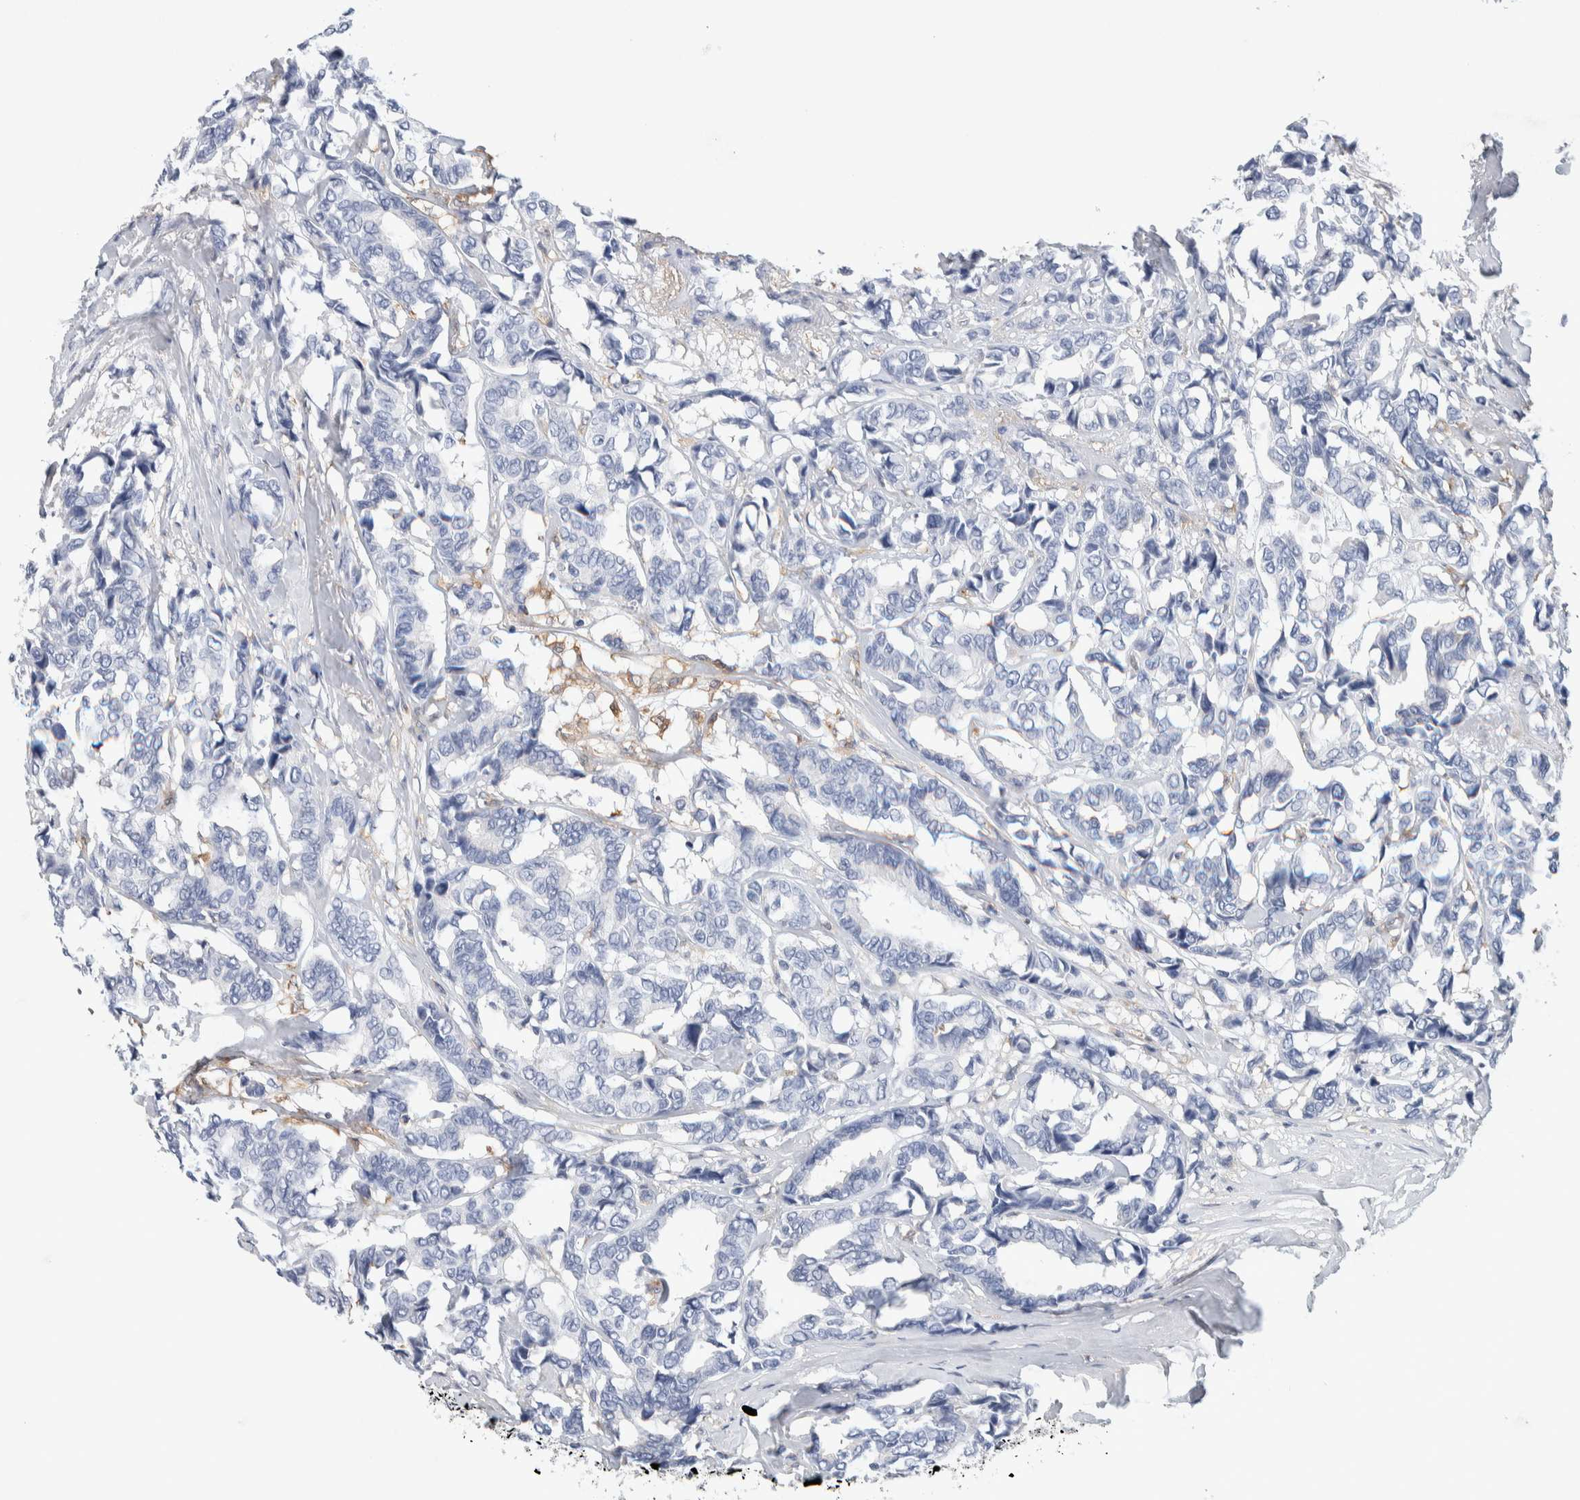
{"staining": {"intensity": "negative", "quantity": "none", "location": "none"}, "tissue": "breast cancer", "cell_type": "Tumor cells", "image_type": "cancer", "snomed": [{"axis": "morphology", "description": "Duct carcinoma"}, {"axis": "topography", "description": "Breast"}], "caption": "Immunohistochemical staining of breast cancer shows no significant positivity in tumor cells.", "gene": "NCF2", "patient": {"sex": "female", "age": 87}}